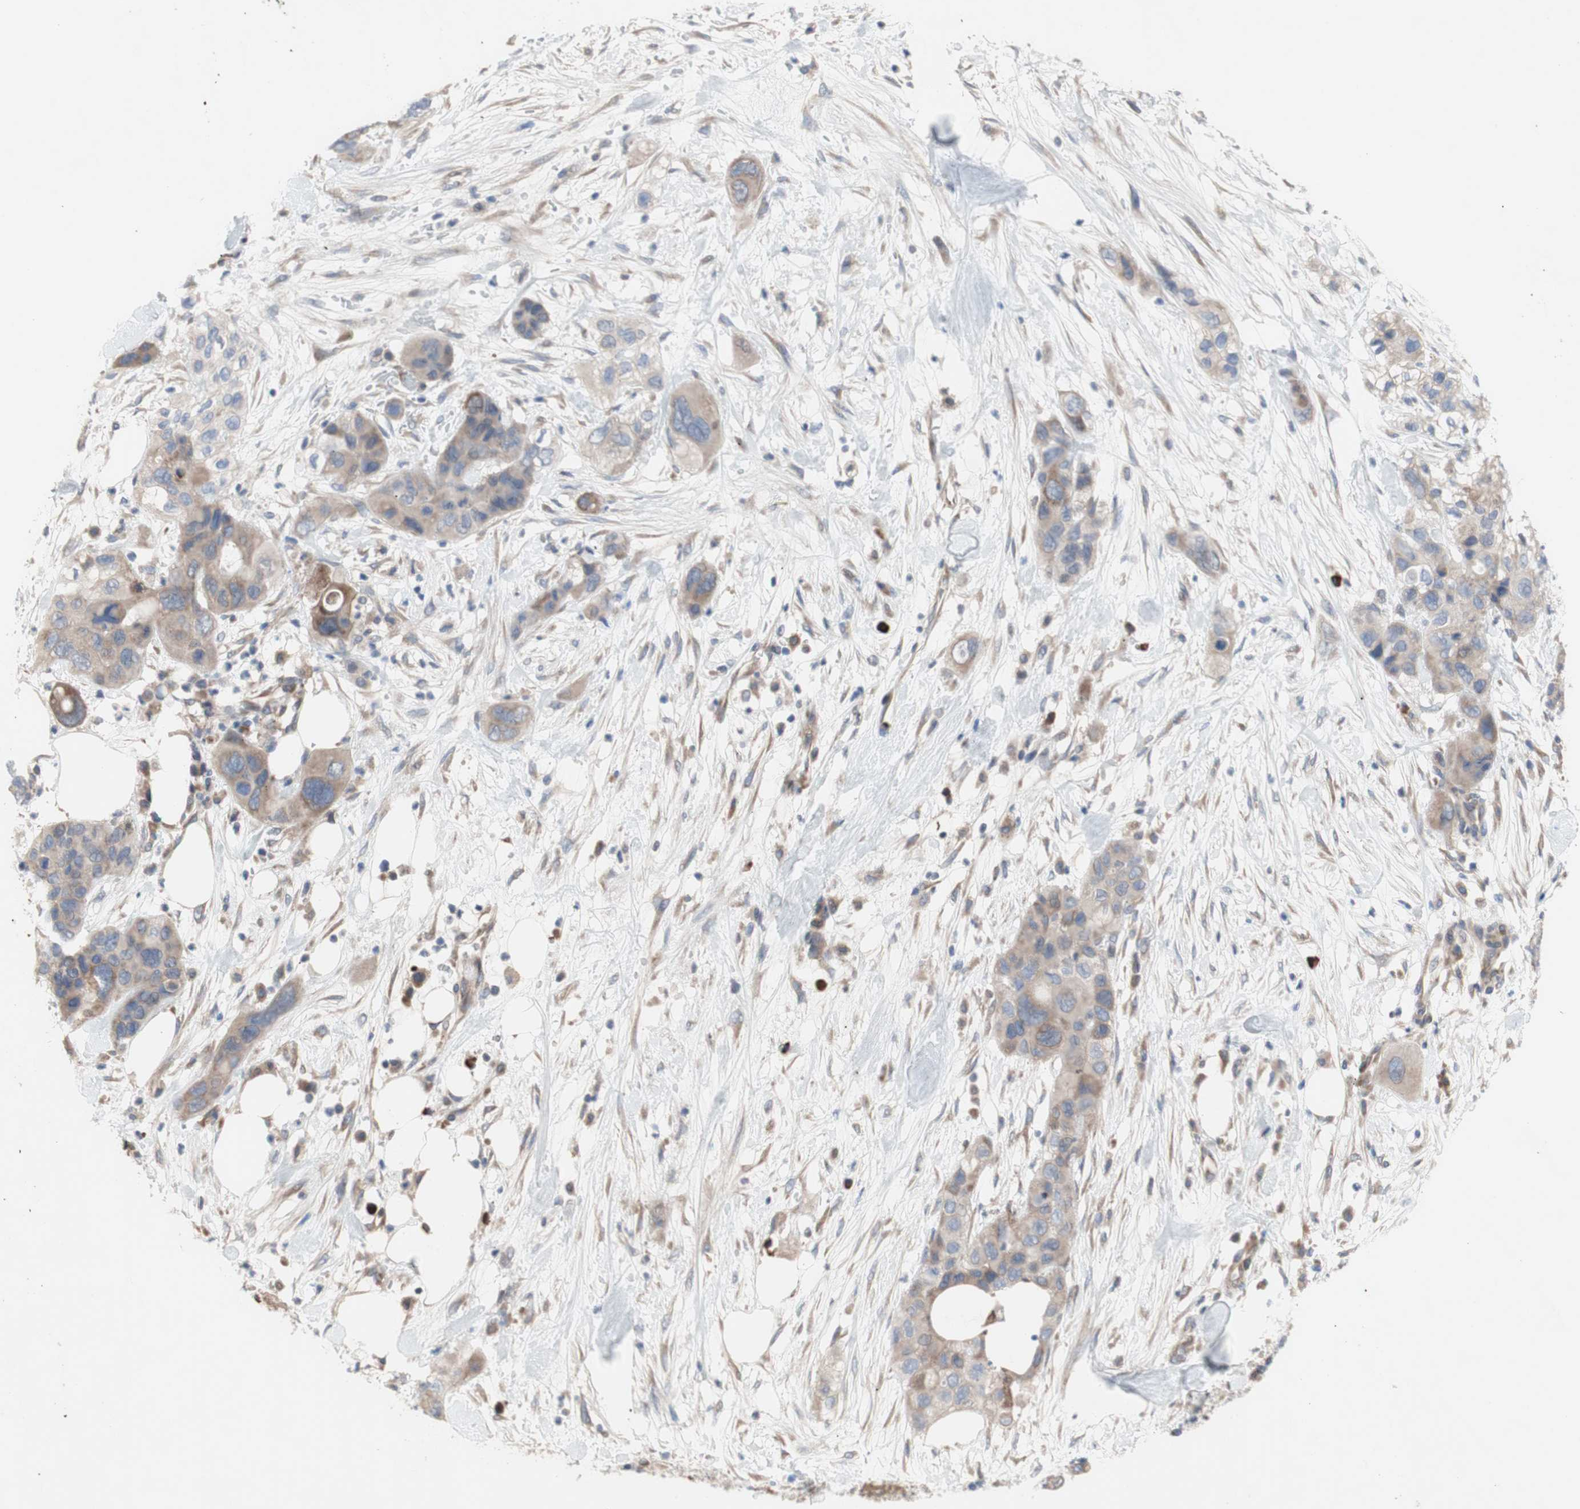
{"staining": {"intensity": "moderate", "quantity": ">75%", "location": "cytoplasmic/membranous"}, "tissue": "pancreatic cancer", "cell_type": "Tumor cells", "image_type": "cancer", "snomed": [{"axis": "morphology", "description": "Adenocarcinoma, NOS"}, {"axis": "topography", "description": "Pancreas"}], "caption": "A histopathology image showing moderate cytoplasmic/membranous expression in about >75% of tumor cells in adenocarcinoma (pancreatic), as visualized by brown immunohistochemical staining.", "gene": "TTC14", "patient": {"sex": "female", "age": 71}}